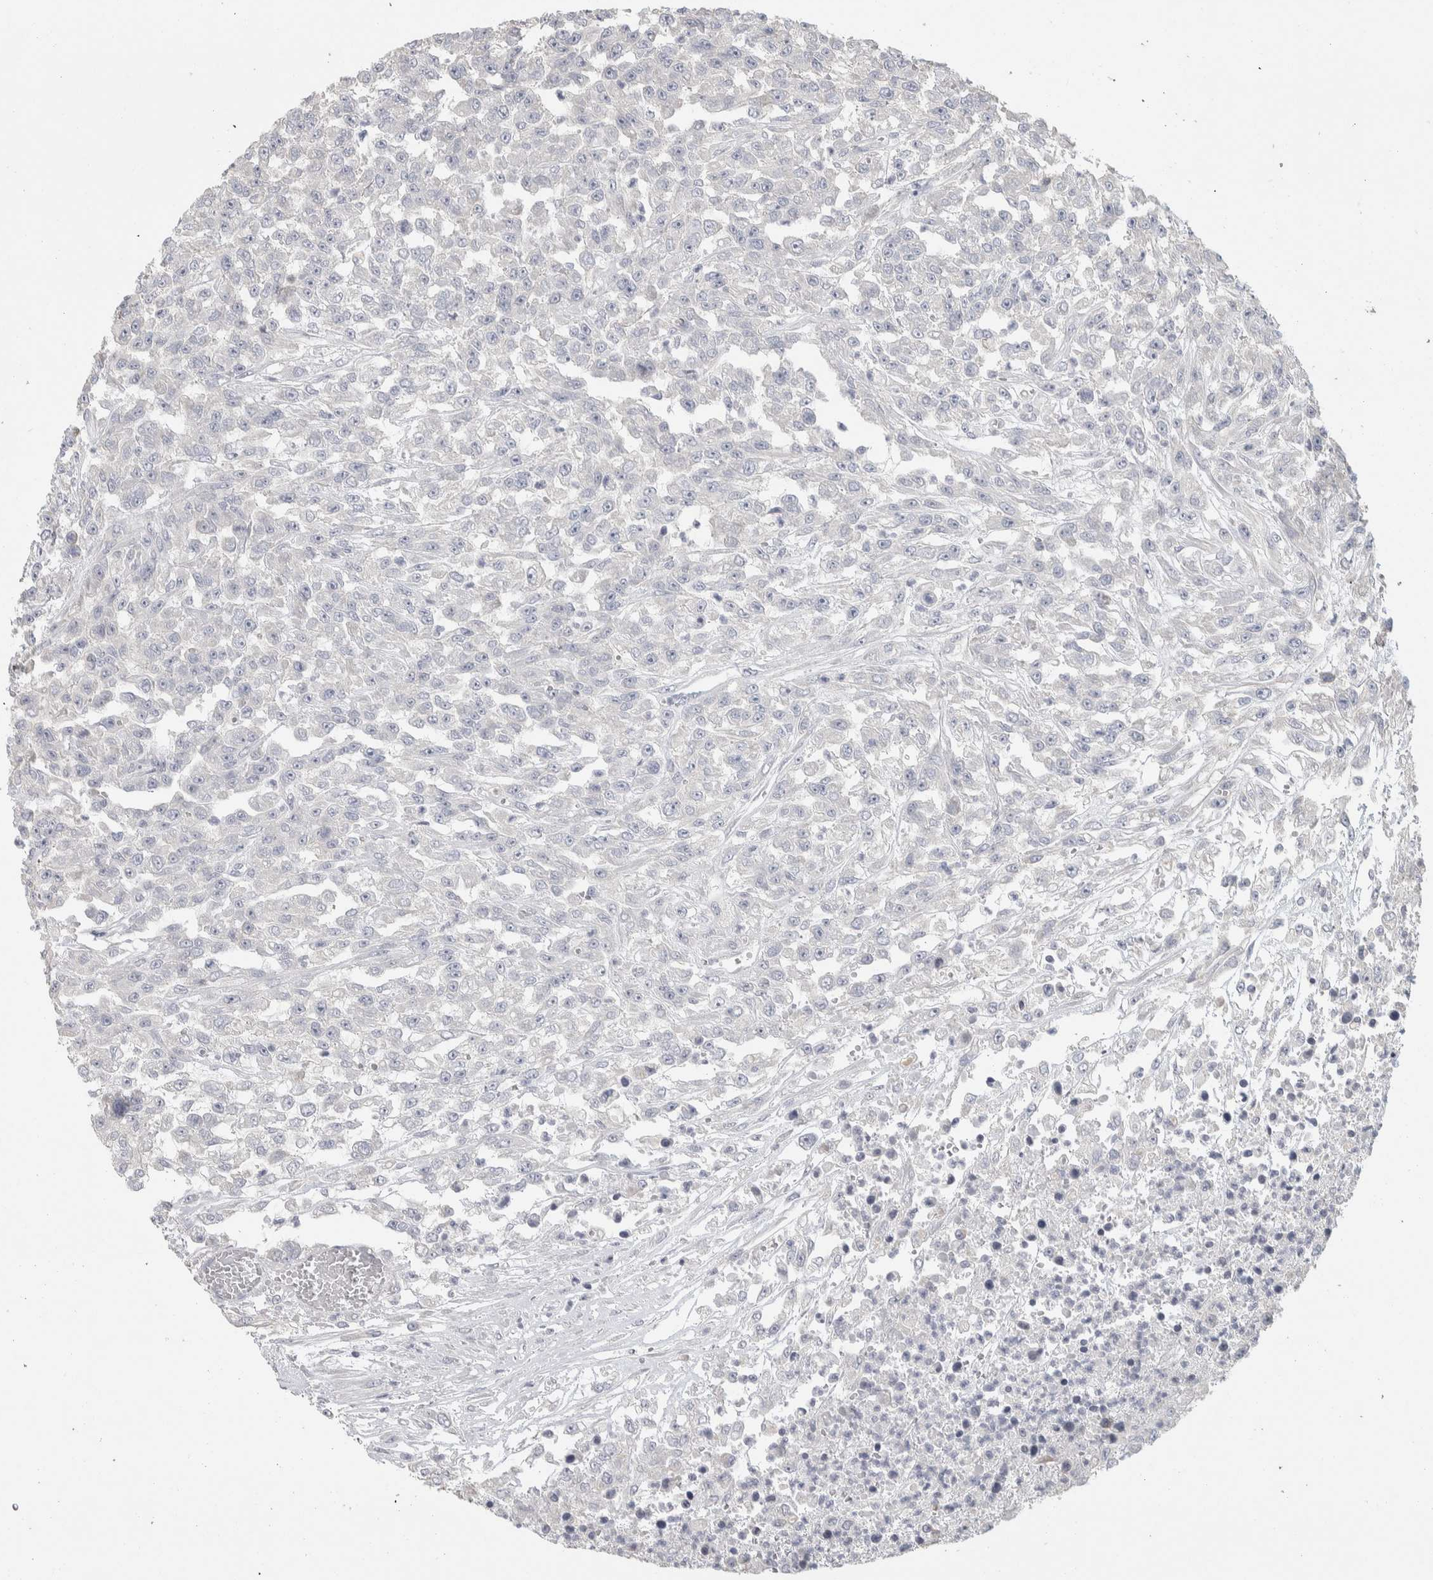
{"staining": {"intensity": "negative", "quantity": "none", "location": "none"}, "tissue": "urothelial cancer", "cell_type": "Tumor cells", "image_type": "cancer", "snomed": [{"axis": "morphology", "description": "Urothelial carcinoma, High grade"}, {"axis": "topography", "description": "Urinary bladder"}], "caption": "Human urothelial carcinoma (high-grade) stained for a protein using immunohistochemistry (IHC) displays no positivity in tumor cells.", "gene": "DCXR", "patient": {"sex": "male", "age": 46}}